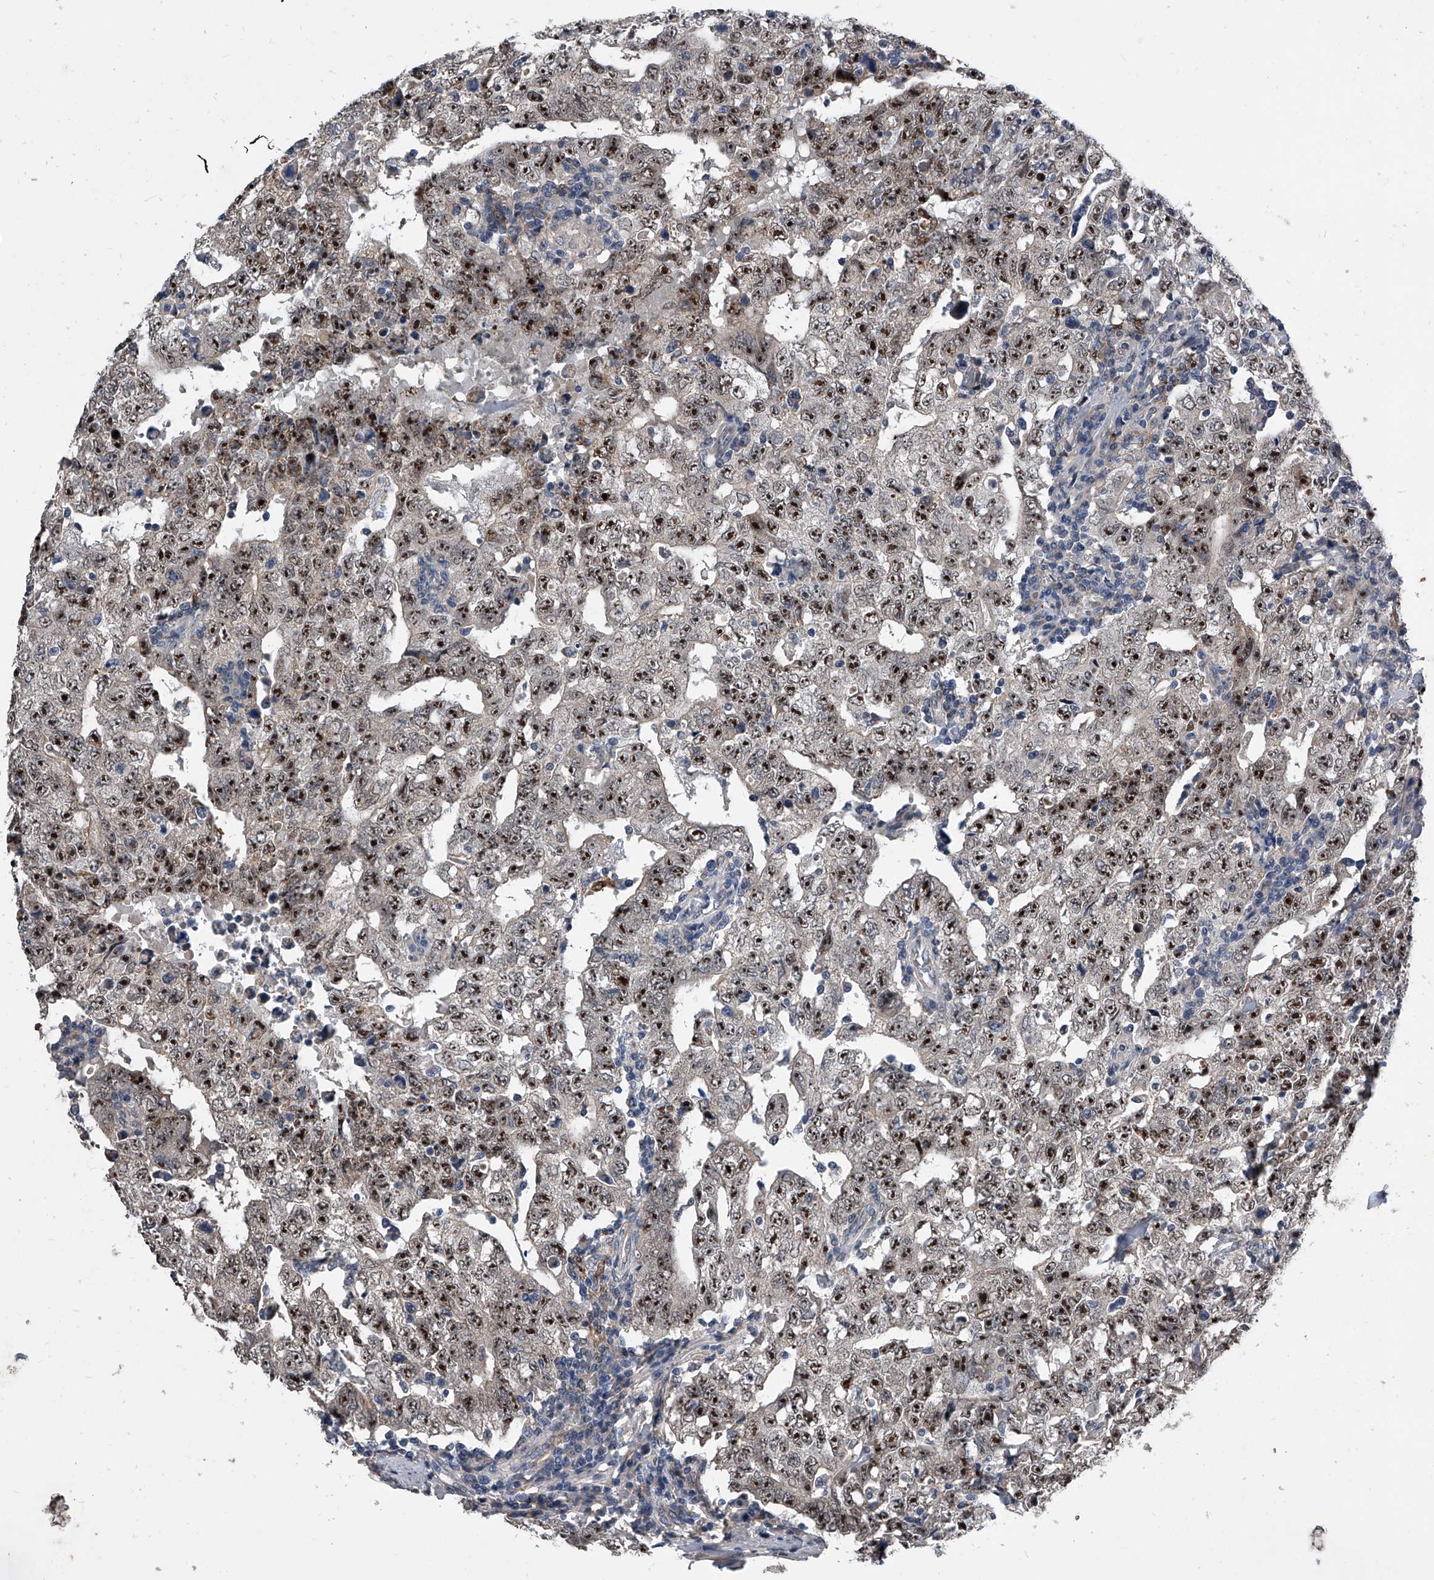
{"staining": {"intensity": "strong", "quantity": ">75%", "location": "nuclear"}, "tissue": "testis cancer", "cell_type": "Tumor cells", "image_type": "cancer", "snomed": [{"axis": "morphology", "description": "Carcinoma, Embryonal, NOS"}, {"axis": "topography", "description": "Testis"}], "caption": "Strong nuclear positivity for a protein is identified in approximately >75% of tumor cells of testis embryonal carcinoma using immunohistochemistry (IHC).", "gene": "PHACTR1", "patient": {"sex": "male", "age": 26}}